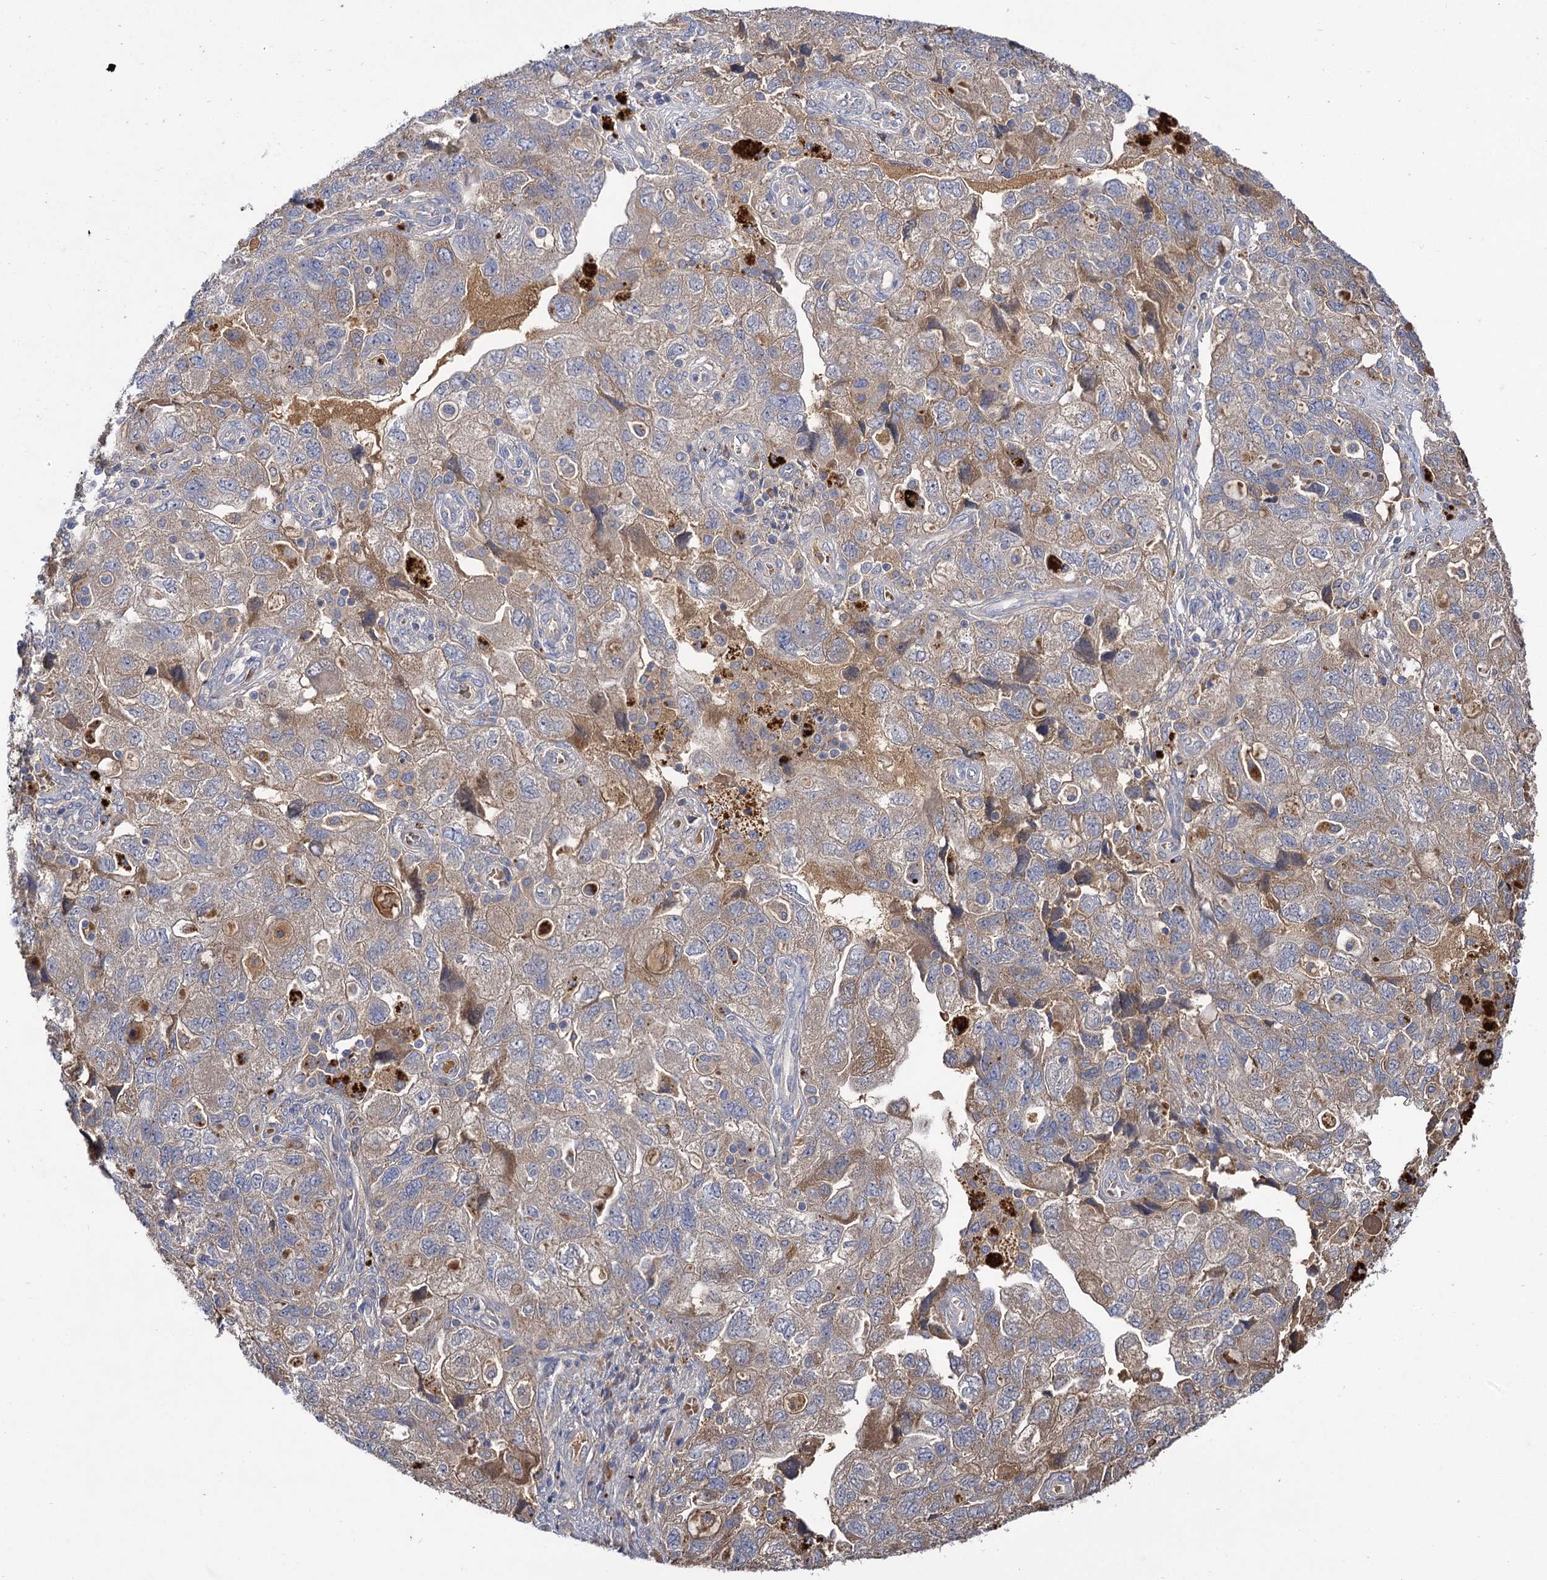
{"staining": {"intensity": "moderate", "quantity": "<25%", "location": "cytoplasmic/membranous"}, "tissue": "ovarian cancer", "cell_type": "Tumor cells", "image_type": "cancer", "snomed": [{"axis": "morphology", "description": "Carcinoma, NOS"}, {"axis": "morphology", "description": "Cystadenocarcinoma, serous, NOS"}, {"axis": "topography", "description": "Ovary"}], "caption": "Tumor cells demonstrate low levels of moderate cytoplasmic/membranous expression in about <25% of cells in ovarian carcinoma.", "gene": "USP50", "patient": {"sex": "female", "age": 69}}